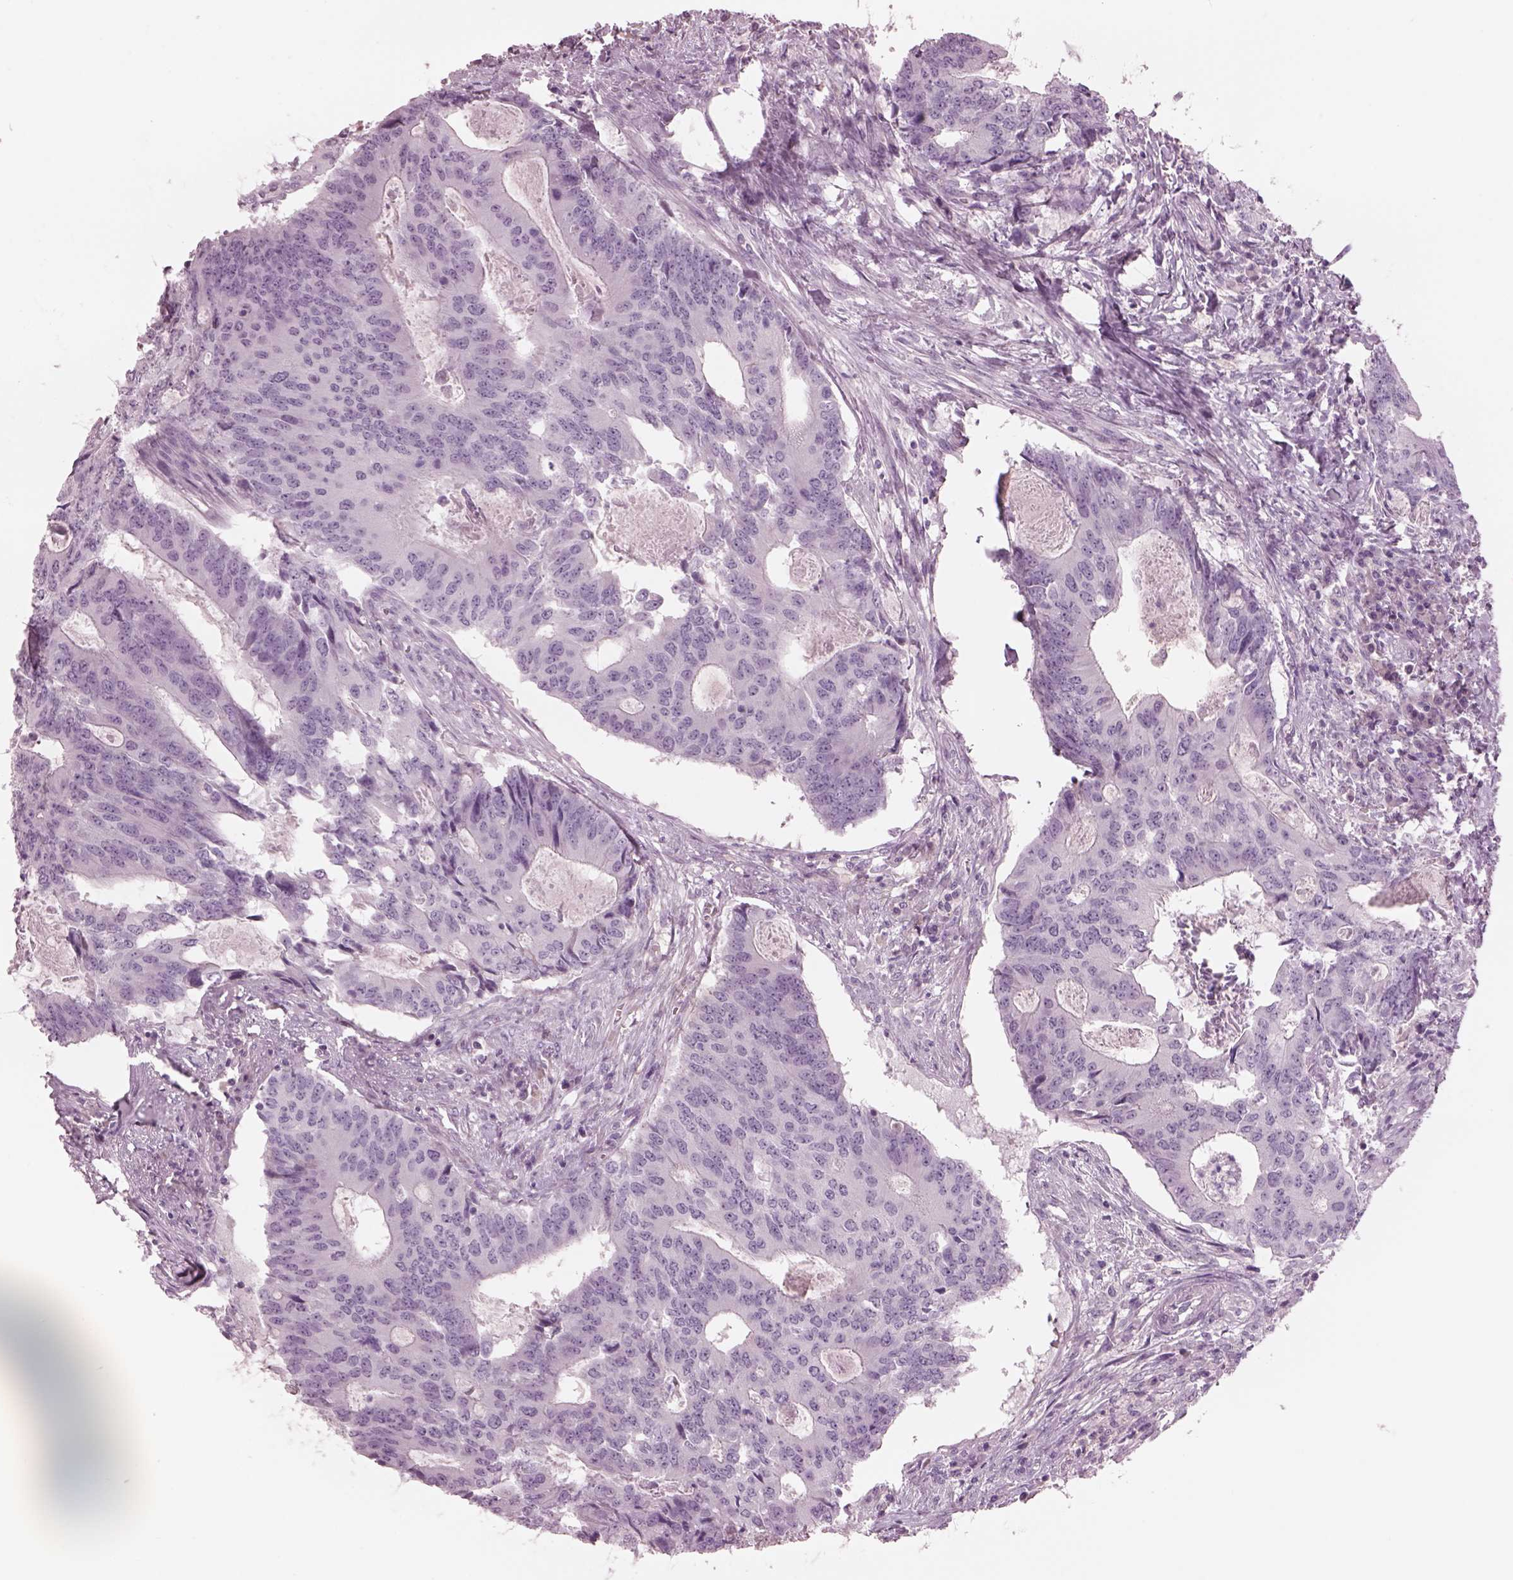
{"staining": {"intensity": "negative", "quantity": "none", "location": "none"}, "tissue": "colorectal cancer", "cell_type": "Tumor cells", "image_type": "cancer", "snomed": [{"axis": "morphology", "description": "Adenocarcinoma, NOS"}, {"axis": "topography", "description": "Colon"}], "caption": "This is an immunohistochemistry (IHC) image of human colorectal cancer. There is no positivity in tumor cells.", "gene": "PACRG", "patient": {"sex": "male", "age": 67}}